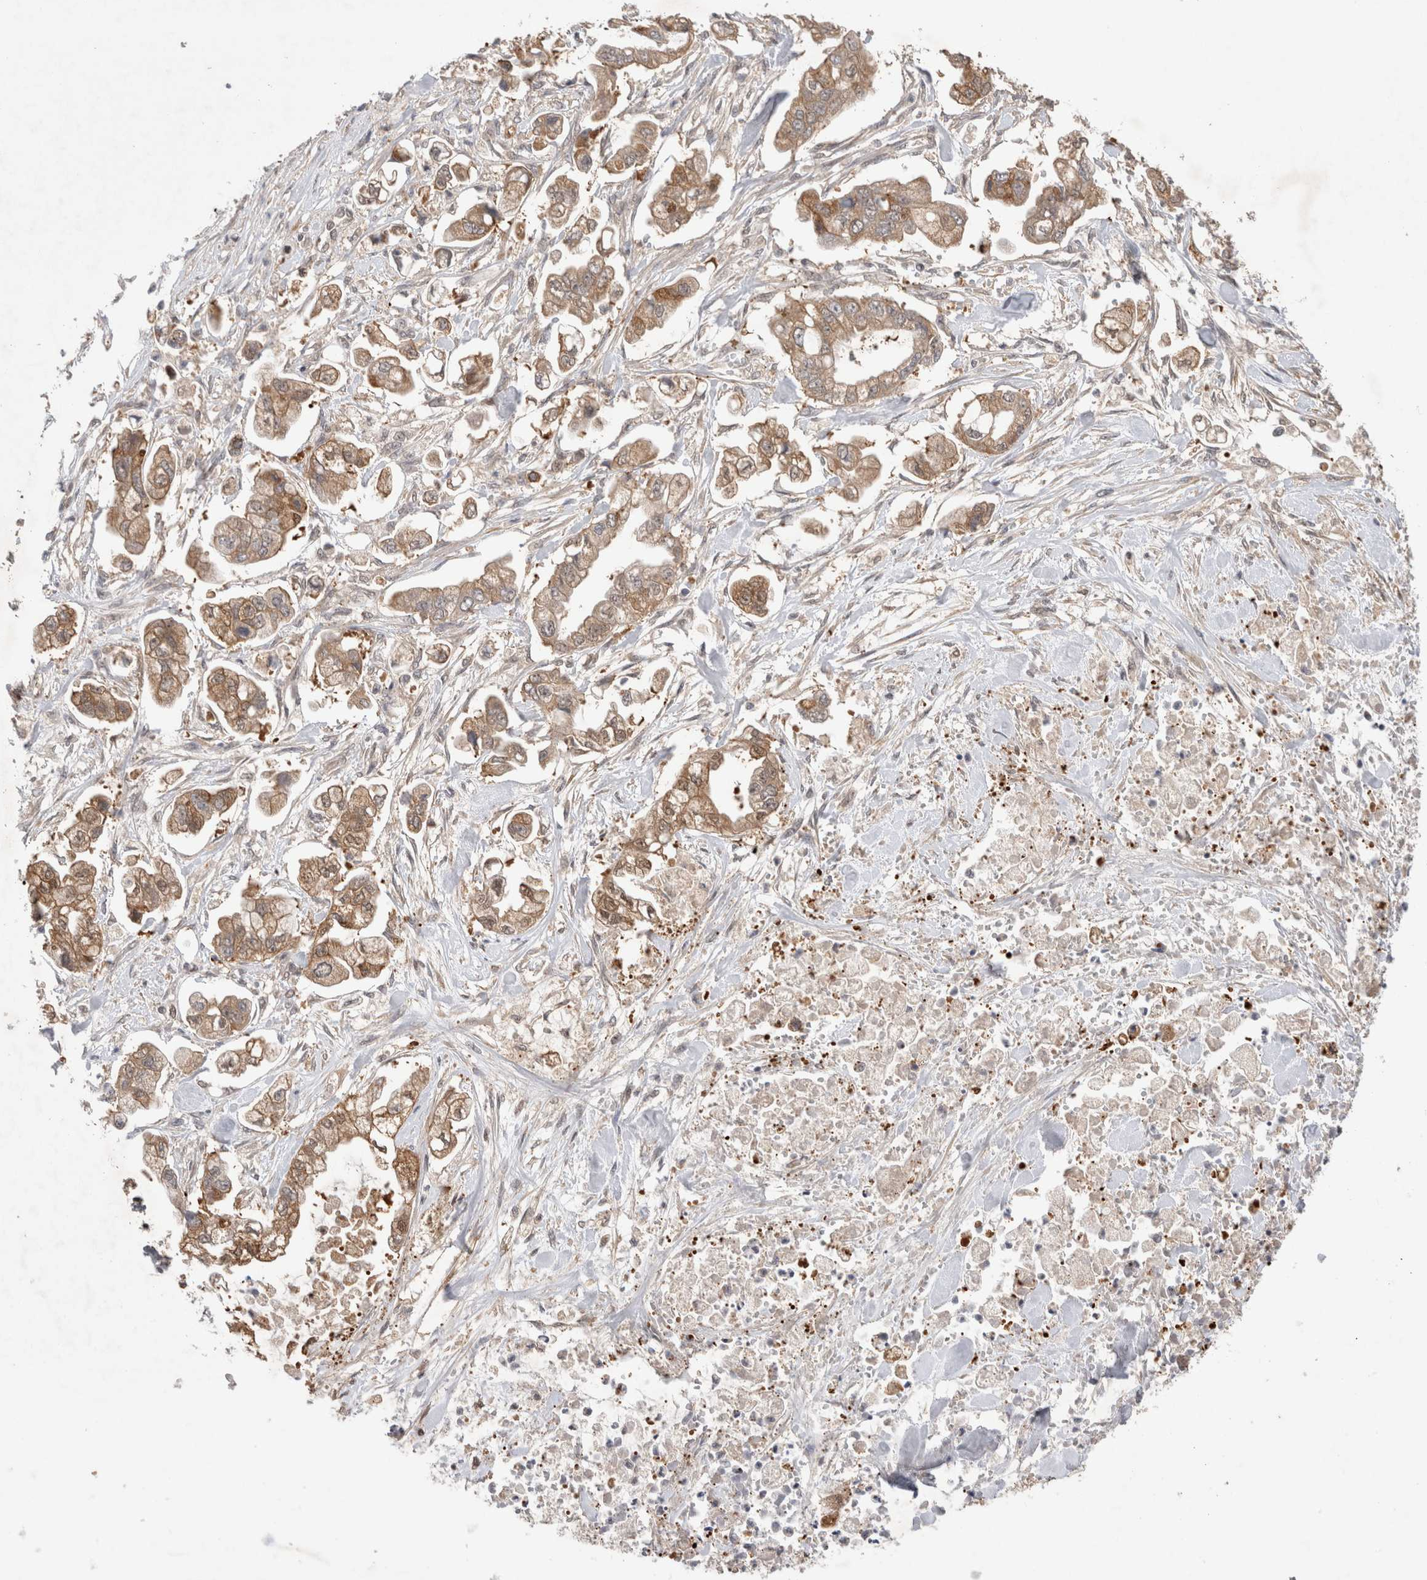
{"staining": {"intensity": "moderate", "quantity": ">75%", "location": "cytoplasmic/membranous,nuclear"}, "tissue": "stomach cancer", "cell_type": "Tumor cells", "image_type": "cancer", "snomed": [{"axis": "morphology", "description": "Normal tissue, NOS"}, {"axis": "morphology", "description": "Adenocarcinoma, NOS"}, {"axis": "topography", "description": "Stomach"}], "caption": "A micrograph showing moderate cytoplasmic/membranous and nuclear staining in about >75% of tumor cells in stomach cancer, as visualized by brown immunohistochemical staining.", "gene": "SLC29A1", "patient": {"sex": "male", "age": 62}}